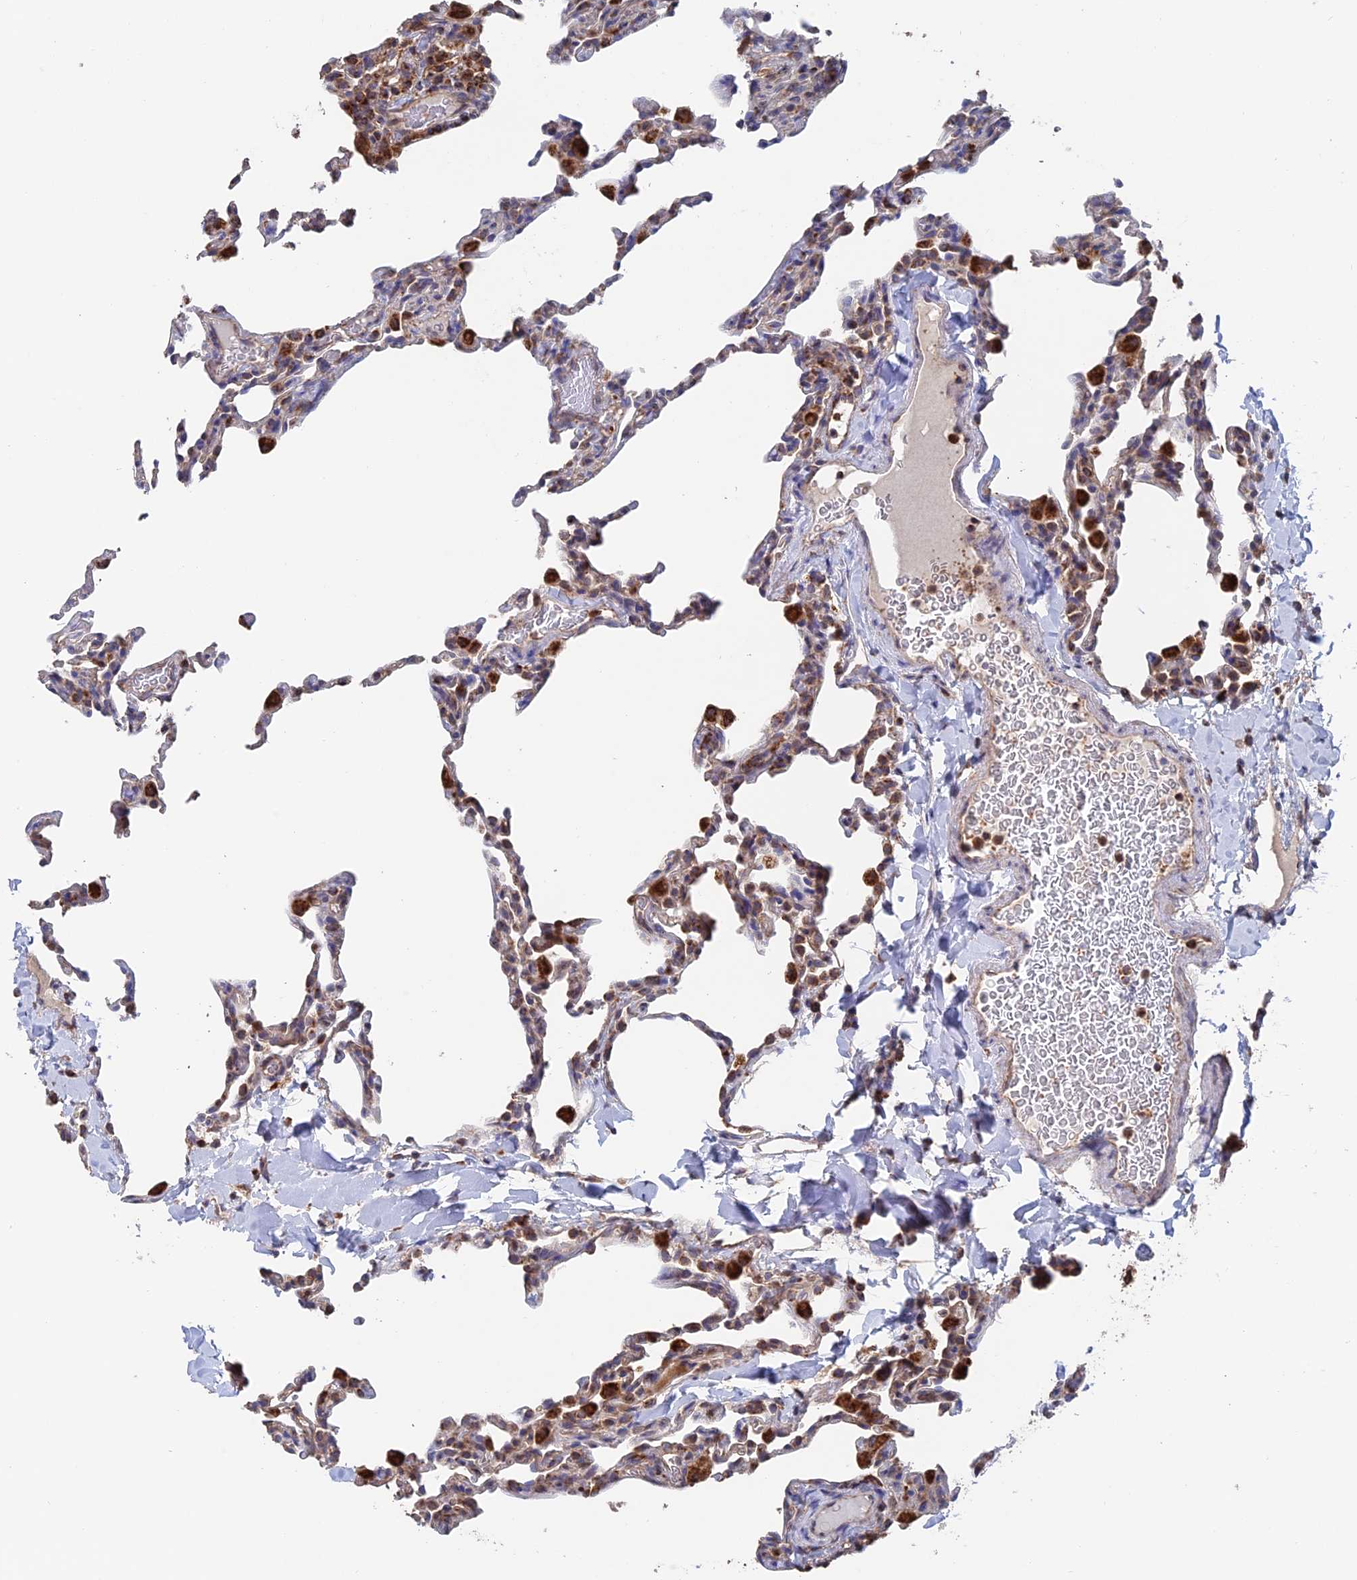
{"staining": {"intensity": "moderate", "quantity": "<25%", "location": "cytoplasmic/membranous"}, "tissue": "lung", "cell_type": "Alveolar cells", "image_type": "normal", "snomed": [{"axis": "morphology", "description": "Normal tissue, NOS"}, {"axis": "topography", "description": "Lung"}], "caption": "Immunohistochemistry (IHC) (DAB) staining of normal lung demonstrates moderate cytoplasmic/membranous protein staining in approximately <25% of alveolar cells. Using DAB (brown) and hematoxylin (blue) stains, captured at high magnification using brightfield microscopy.", "gene": "DTYMK", "patient": {"sex": "male", "age": 20}}